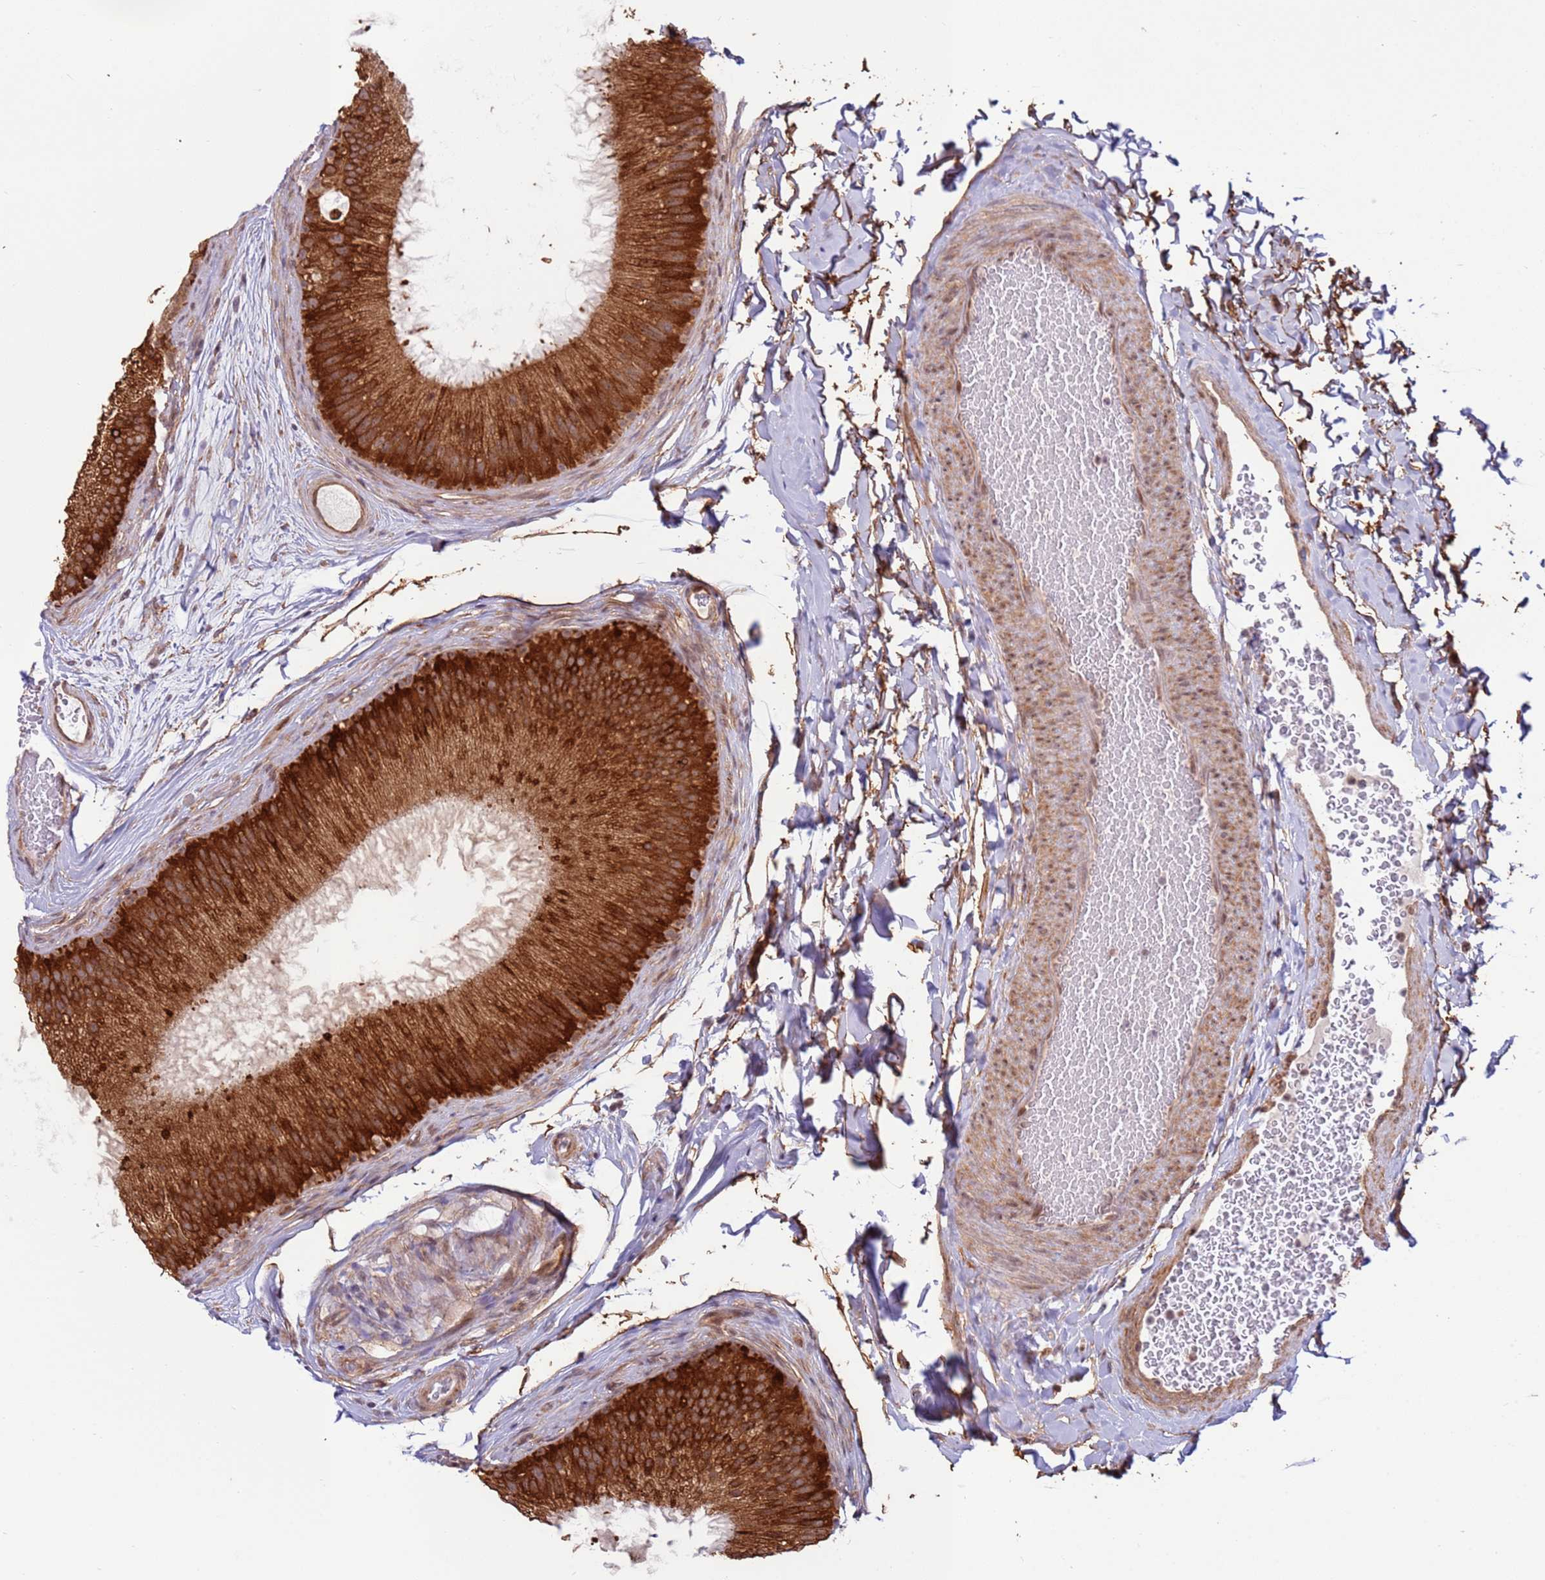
{"staining": {"intensity": "strong", "quantity": ">75%", "location": "cytoplasmic/membranous"}, "tissue": "epididymis", "cell_type": "Glandular cells", "image_type": "normal", "snomed": [{"axis": "morphology", "description": "Normal tissue, NOS"}, {"axis": "topography", "description": "Epididymis"}], "caption": "Epididymis stained for a protein reveals strong cytoplasmic/membranous positivity in glandular cells. The protein is stained brown, and the nuclei are stained in blue (DAB (3,3'-diaminobenzidine) IHC with brightfield microscopy, high magnification).", "gene": "DCAF4", "patient": {"sex": "male", "age": 45}}